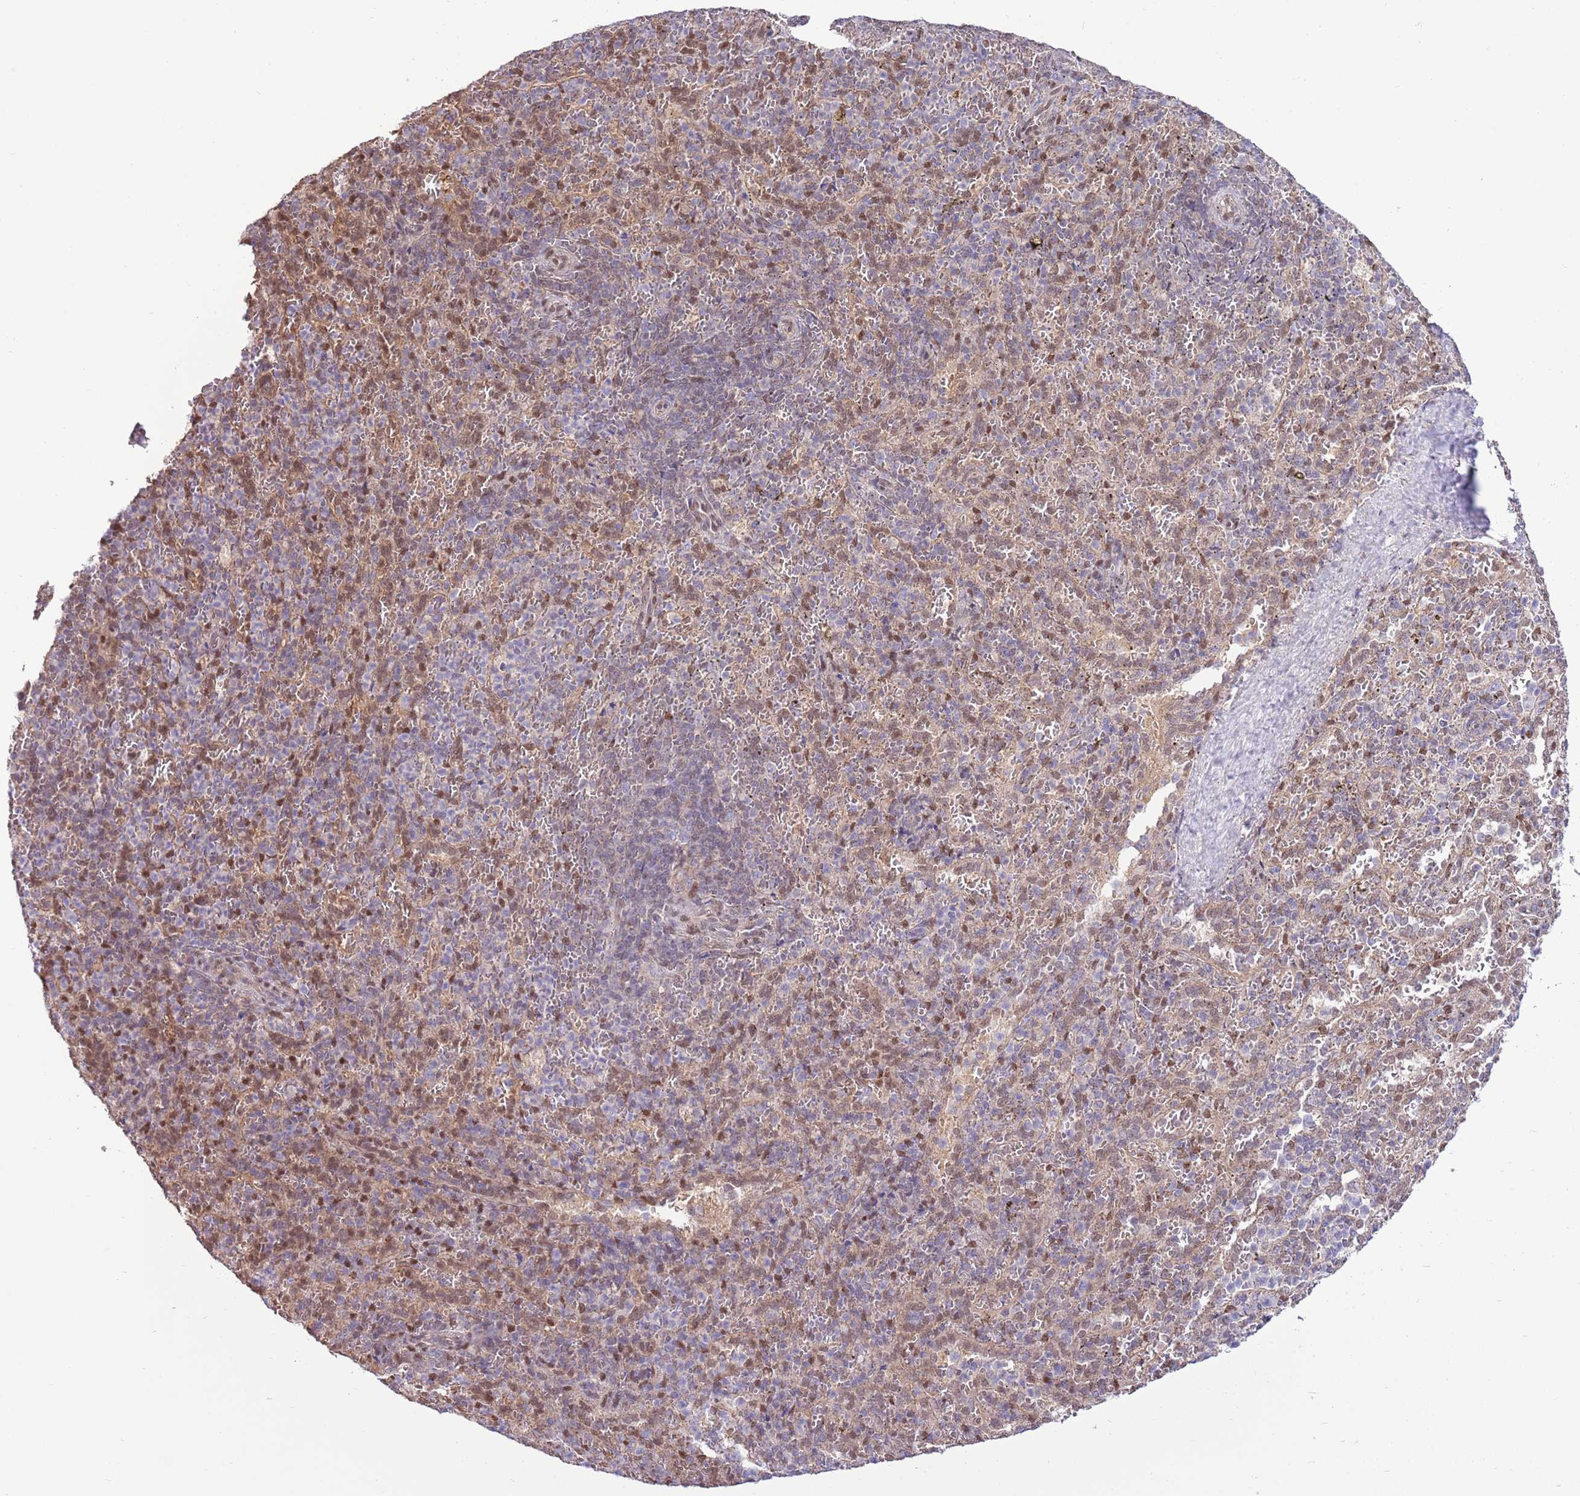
{"staining": {"intensity": "moderate", "quantity": "<25%", "location": "nuclear"}, "tissue": "spleen", "cell_type": "Cells in red pulp", "image_type": "normal", "snomed": [{"axis": "morphology", "description": "Normal tissue, NOS"}, {"axis": "topography", "description": "Spleen"}], "caption": "Unremarkable spleen was stained to show a protein in brown. There is low levels of moderate nuclear positivity in approximately <25% of cells in red pulp. Immunohistochemistry (ihc) stains the protein in brown and the nuclei are stained blue.", "gene": "ARL2BP", "patient": {"sex": "female", "age": 21}}